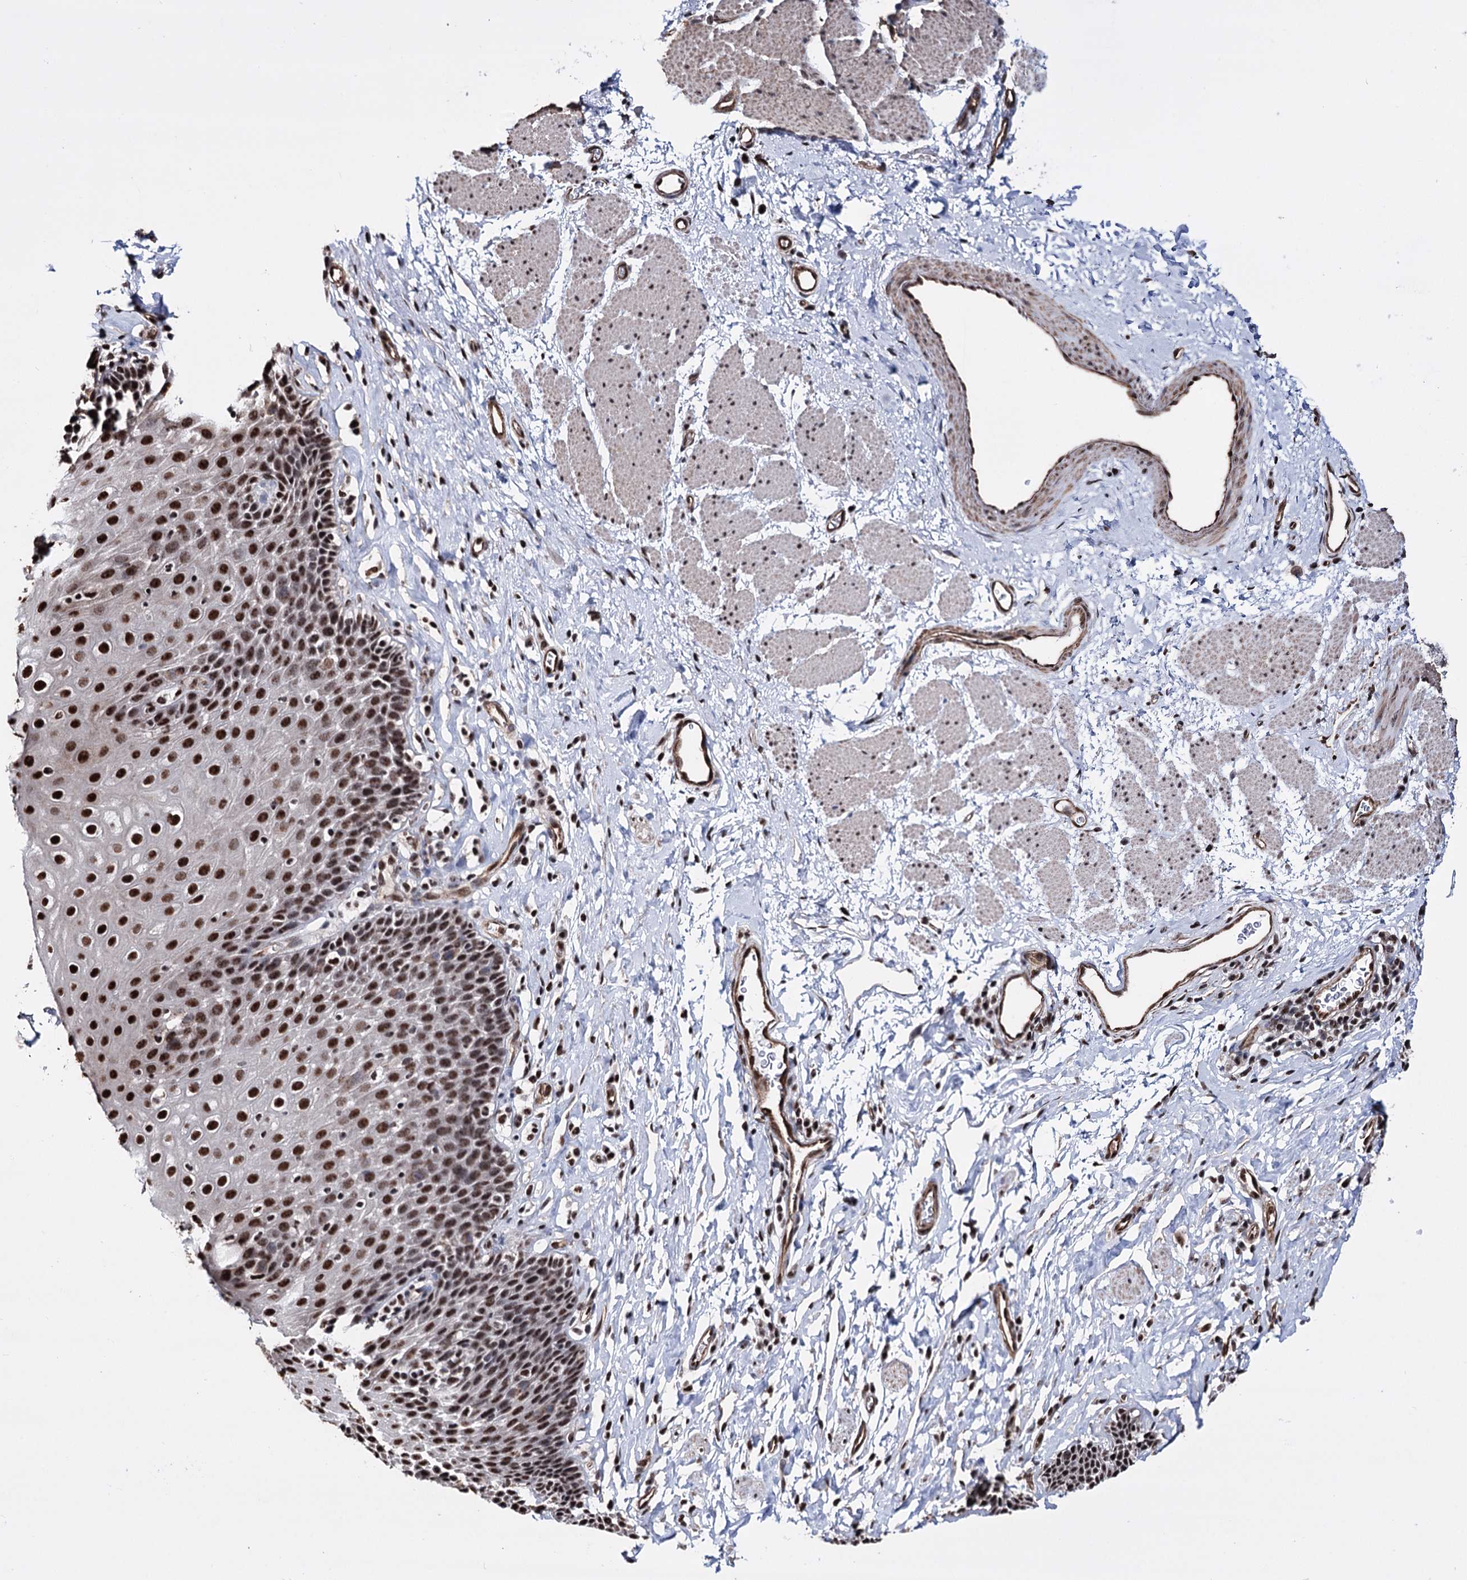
{"staining": {"intensity": "moderate", "quantity": ">75%", "location": "nuclear"}, "tissue": "esophagus", "cell_type": "Squamous epithelial cells", "image_type": "normal", "snomed": [{"axis": "morphology", "description": "Normal tissue, NOS"}, {"axis": "topography", "description": "Esophagus"}], "caption": "Immunohistochemistry (IHC) histopathology image of normal esophagus: esophagus stained using IHC demonstrates medium levels of moderate protein expression localized specifically in the nuclear of squamous epithelial cells, appearing as a nuclear brown color.", "gene": "CHMP7", "patient": {"sex": "female", "age": 61}}